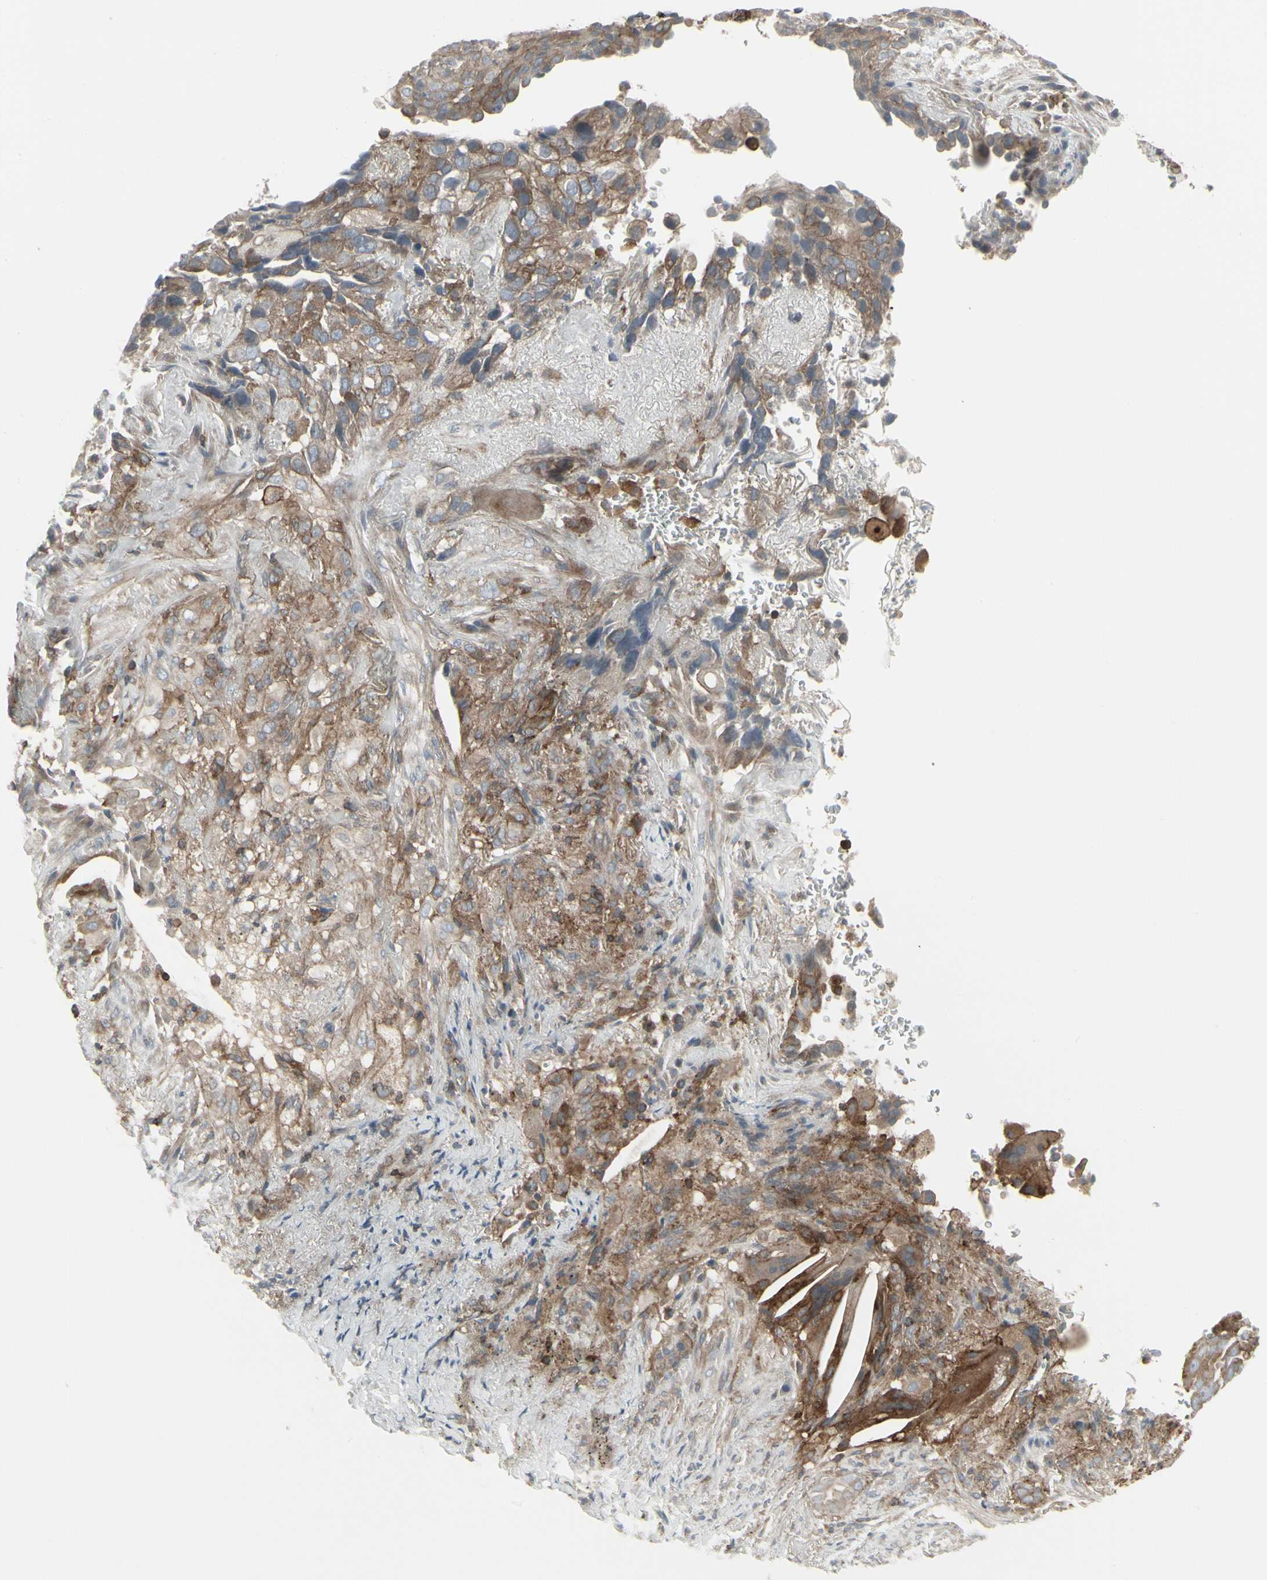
{"staining": {"intensity": "moderate", "quantity": ">75%", "location": "cytoplasmic/membranous"}, "tissue": "lung cancer", "cell_type": "Tumor cells", "image_type": "cancer", "snomed": [{"axis": "morphology", "description": "Squamous cell carcinoma, NOS"}, {"axis": "topography", "description": "Lung"}], "caption": "This is a histology image of immunohistochemistry (IHC) staining of lung squamous cell carcinoma, which shows moderate positivity in the cytoplasmic/membranous of tumor cells.", "gene": "EPS15", "patient": {"sex": "male", "age": 54}}